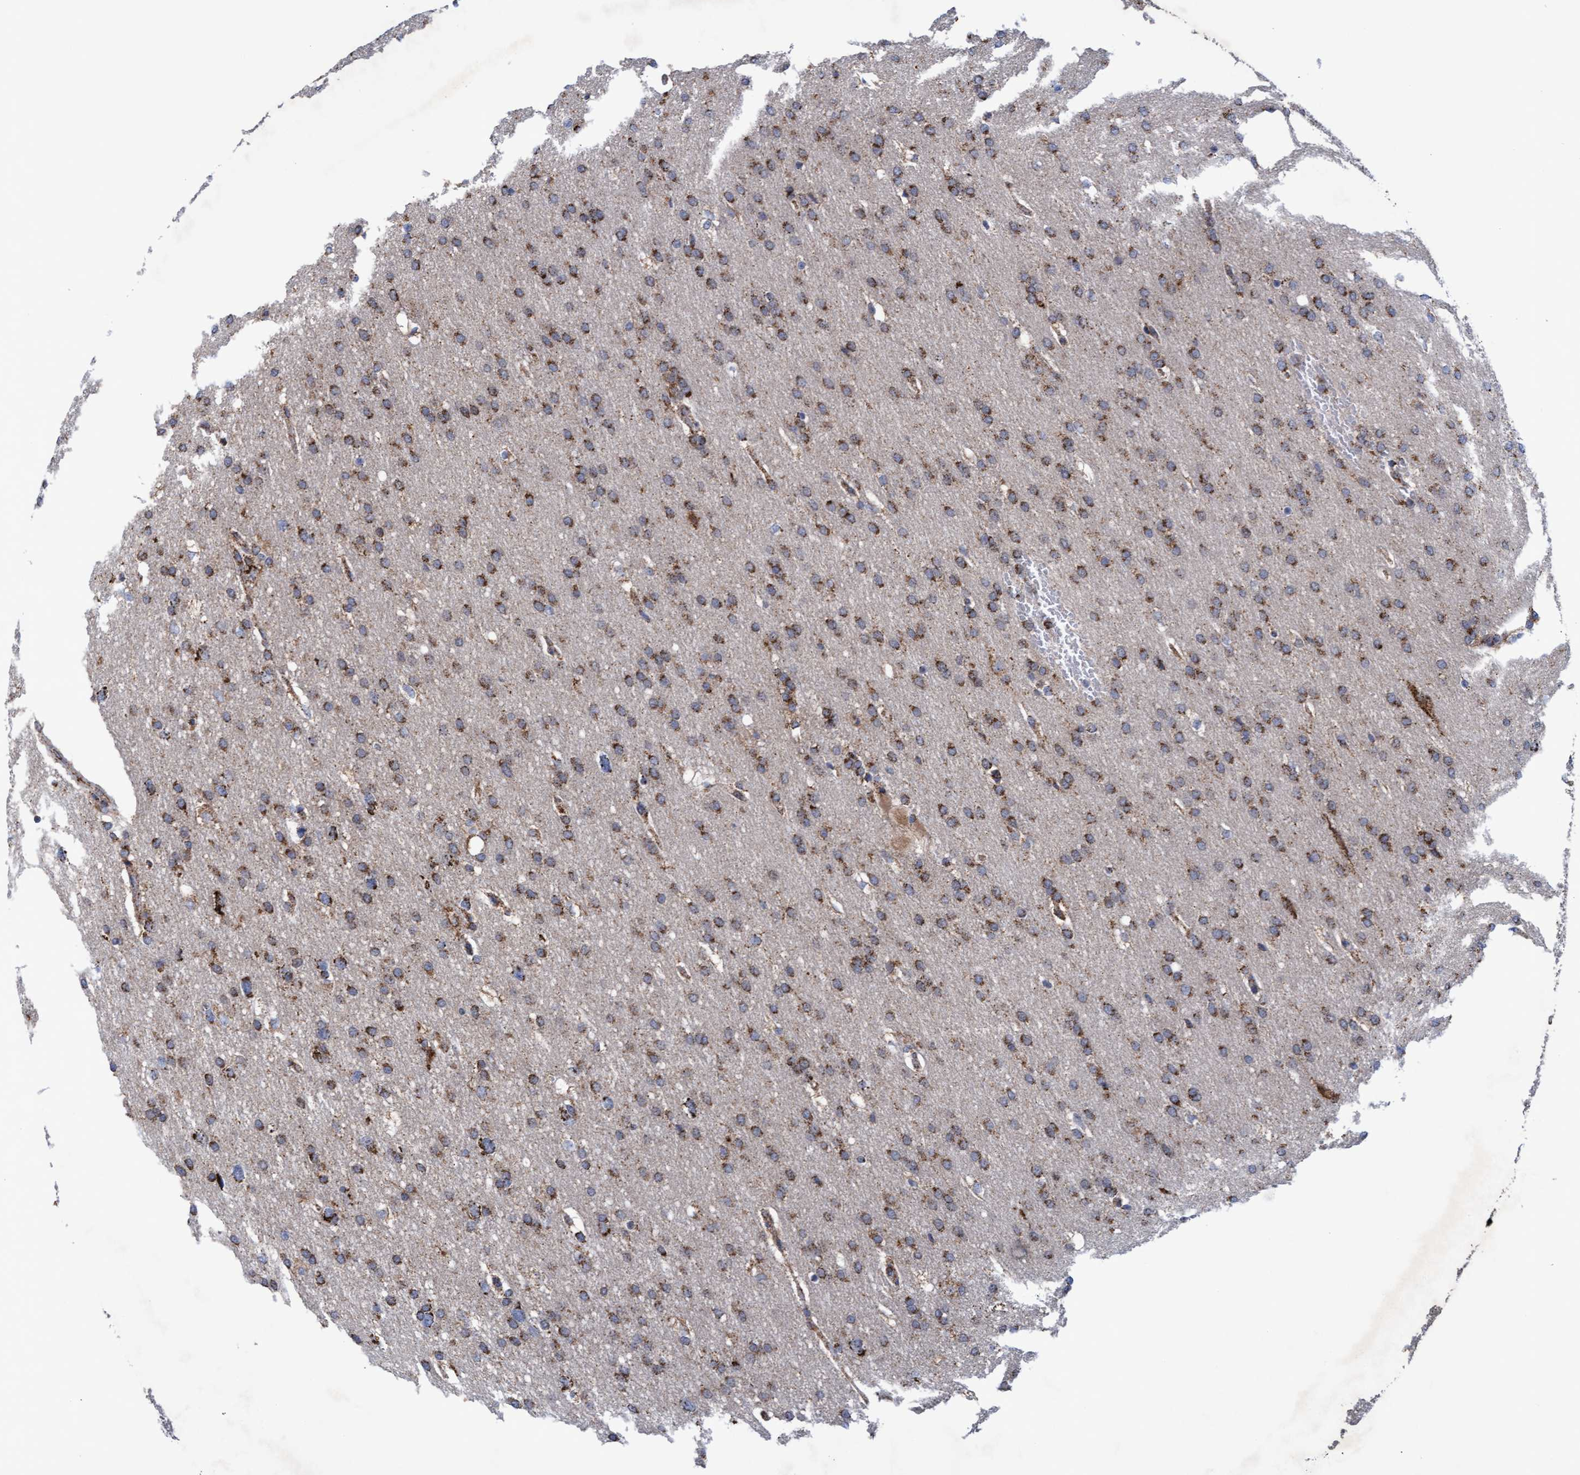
{"staining": {"intensity": "moderate", "quantity": ">75%", "location": "cytoplasmic/membranous"}, "tissue": "glioma", "cell_type": "Tumor cells", "image_type": "cancer", "snomed": [{"axis": "morphology", "description": "Glioma, malignant, Low grade"}, {"axis": "topography", "description": "Brain"}], "caption": "Brown immunohistochemical staining in human malignant glioma (low-grade) displays moderate cytoplasmic/membranous staining in approximately >75% of tumor cells. The staining was performed using DAB (3,3'-diaminobenzidine) to visualize the protein expression in brown, while the nuclei were stained in blue with hematoxylin (Magnification: 20x).", "gene": "MRPL38", "patient": {"sex": "female", "age": 37}}